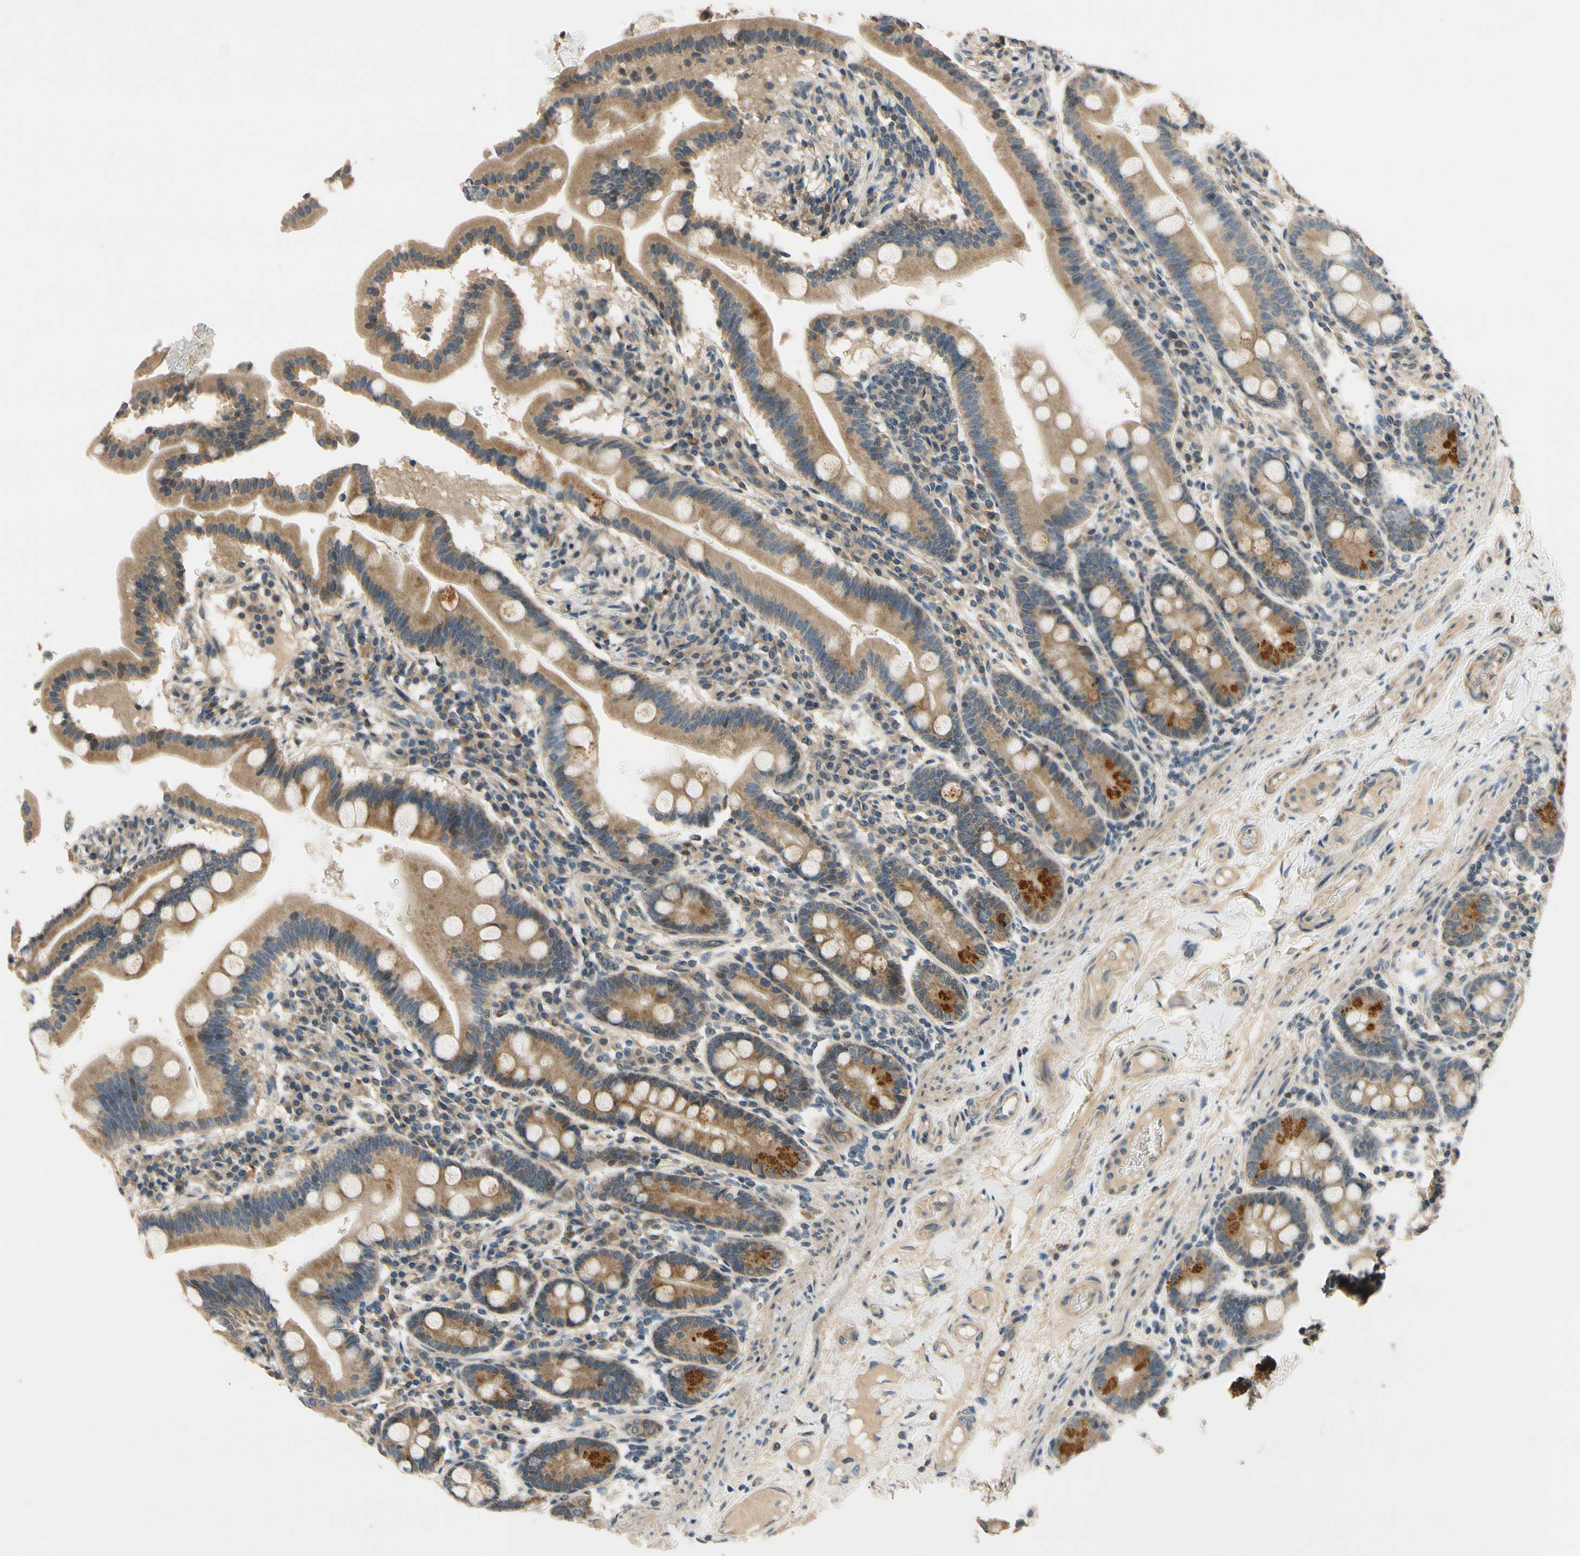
{"staining": {"intensity": "moderate", "quantity": ">75%", "location": "cytoplasmic/membranous"}, "tissue": "duodenum", "cell_type": "Glandular cells", "image_type": "normal", "snomed": [{"axis": "morphology", "description": "Normal tissue, NOS"}, {"axis": "topography", "description": "Duodenum"}], "caption": "Protein expression analysis of unremarkable duodenum exhibits moderate cytoplasmic/membranous expression in about >75% of glandular cells. (brown staining indicates protein expression, while blue staining denotes nuclei).", "gene": "ALKBH3", "patient": {"sex": "male", "age": 50}}